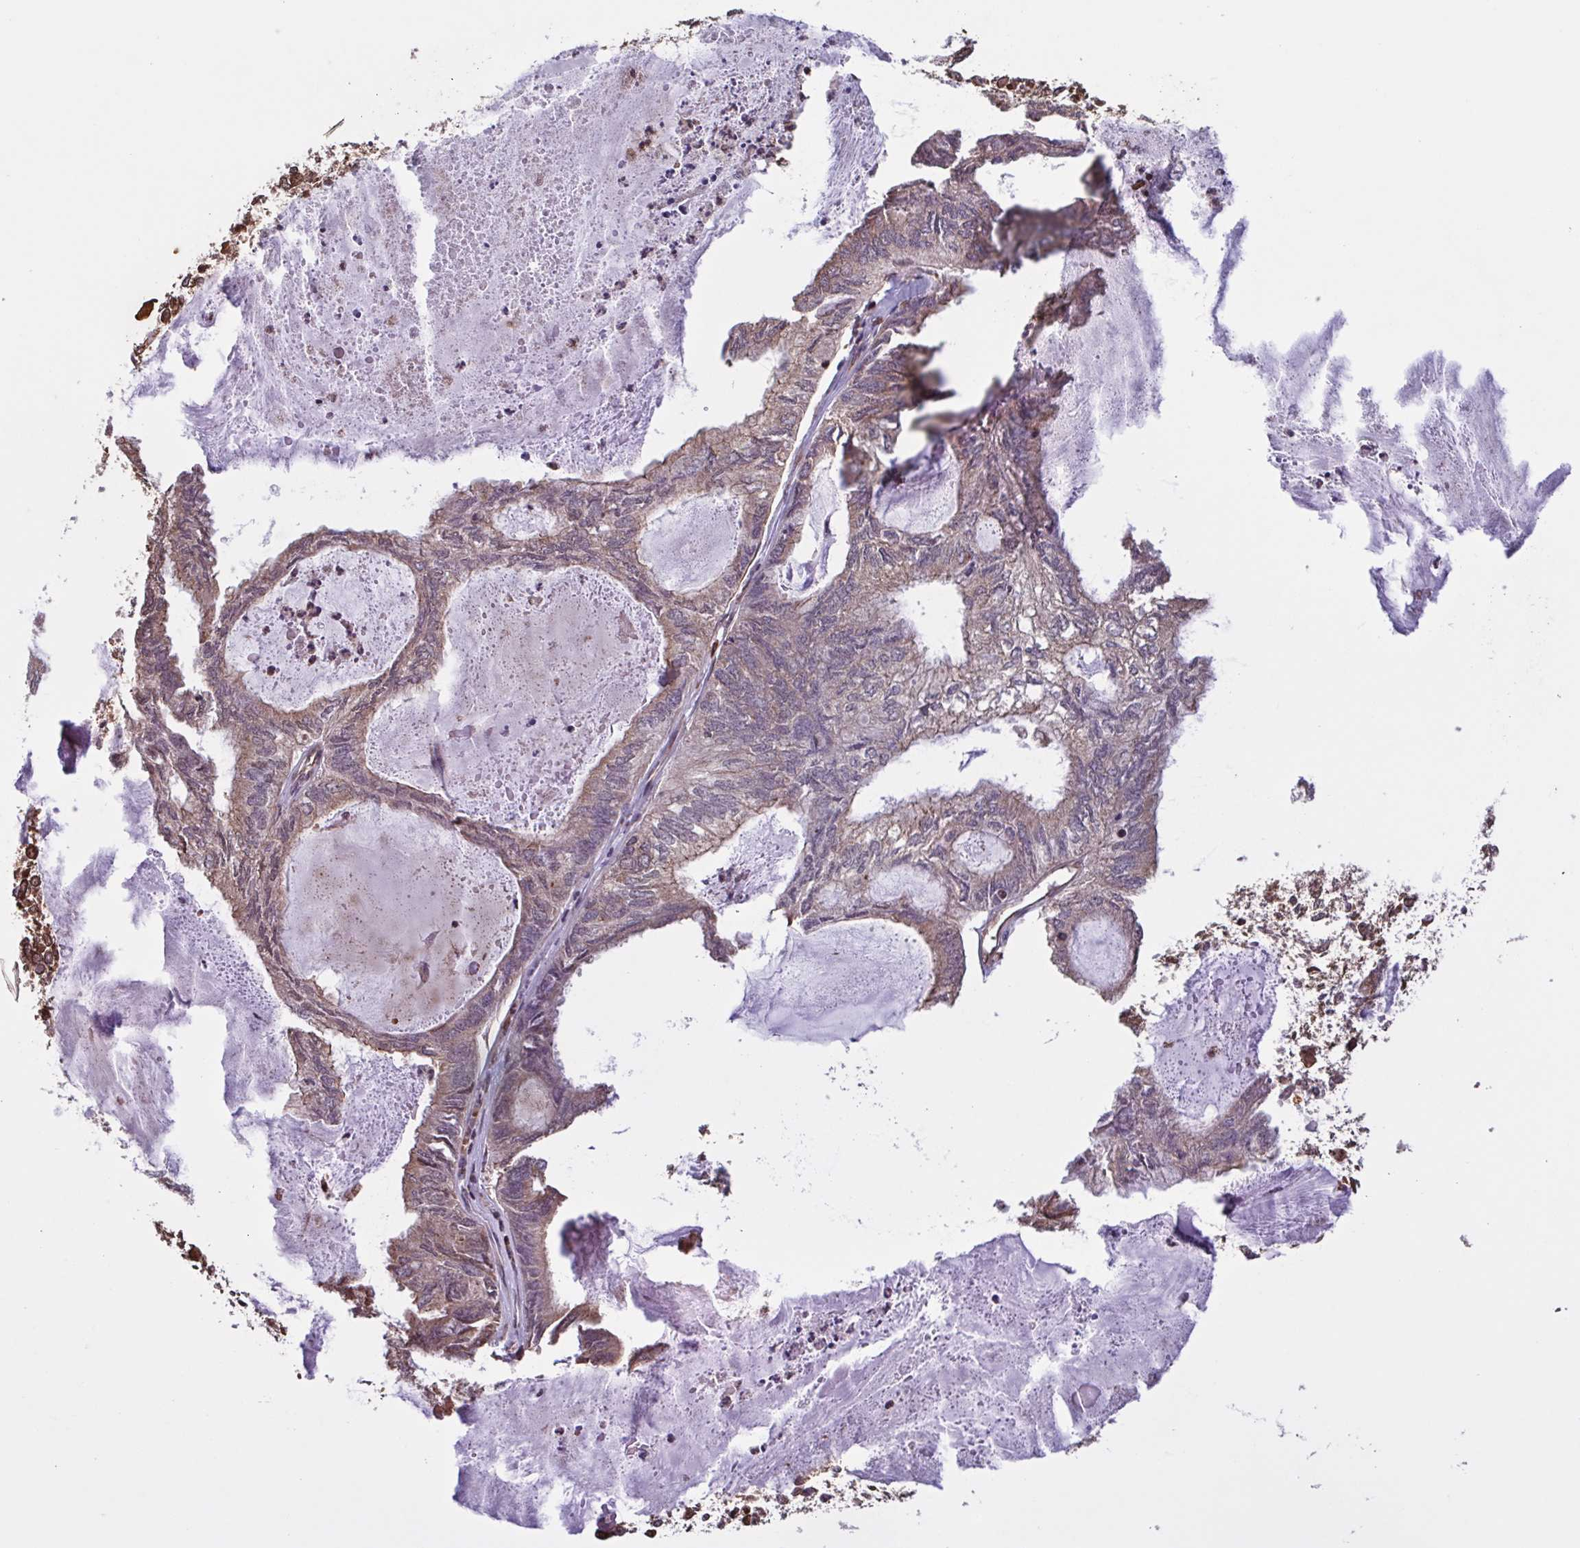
{"staining": {"intensity": "weak", "quantity": ">75%", "location": "cytoplasmic/membranous"}, "tissue": "endometrial cancer", "cell_type": "Tumor cells", "image_type": "cancer", "snomed": [{"axis": "morphology", "description": "Adenocarcinoma, NOS"}, {"axis": "topography", "description": "Endometrium"}], "caption": "A brown stain shows weak cytoplasmic/membranous positivity of a protein in endometrial cancer tumor cells. (IHC, brightfield microscopy, high magnification).", "gene": "SEC63", "patient": {"sex": "female", "age": 80}}